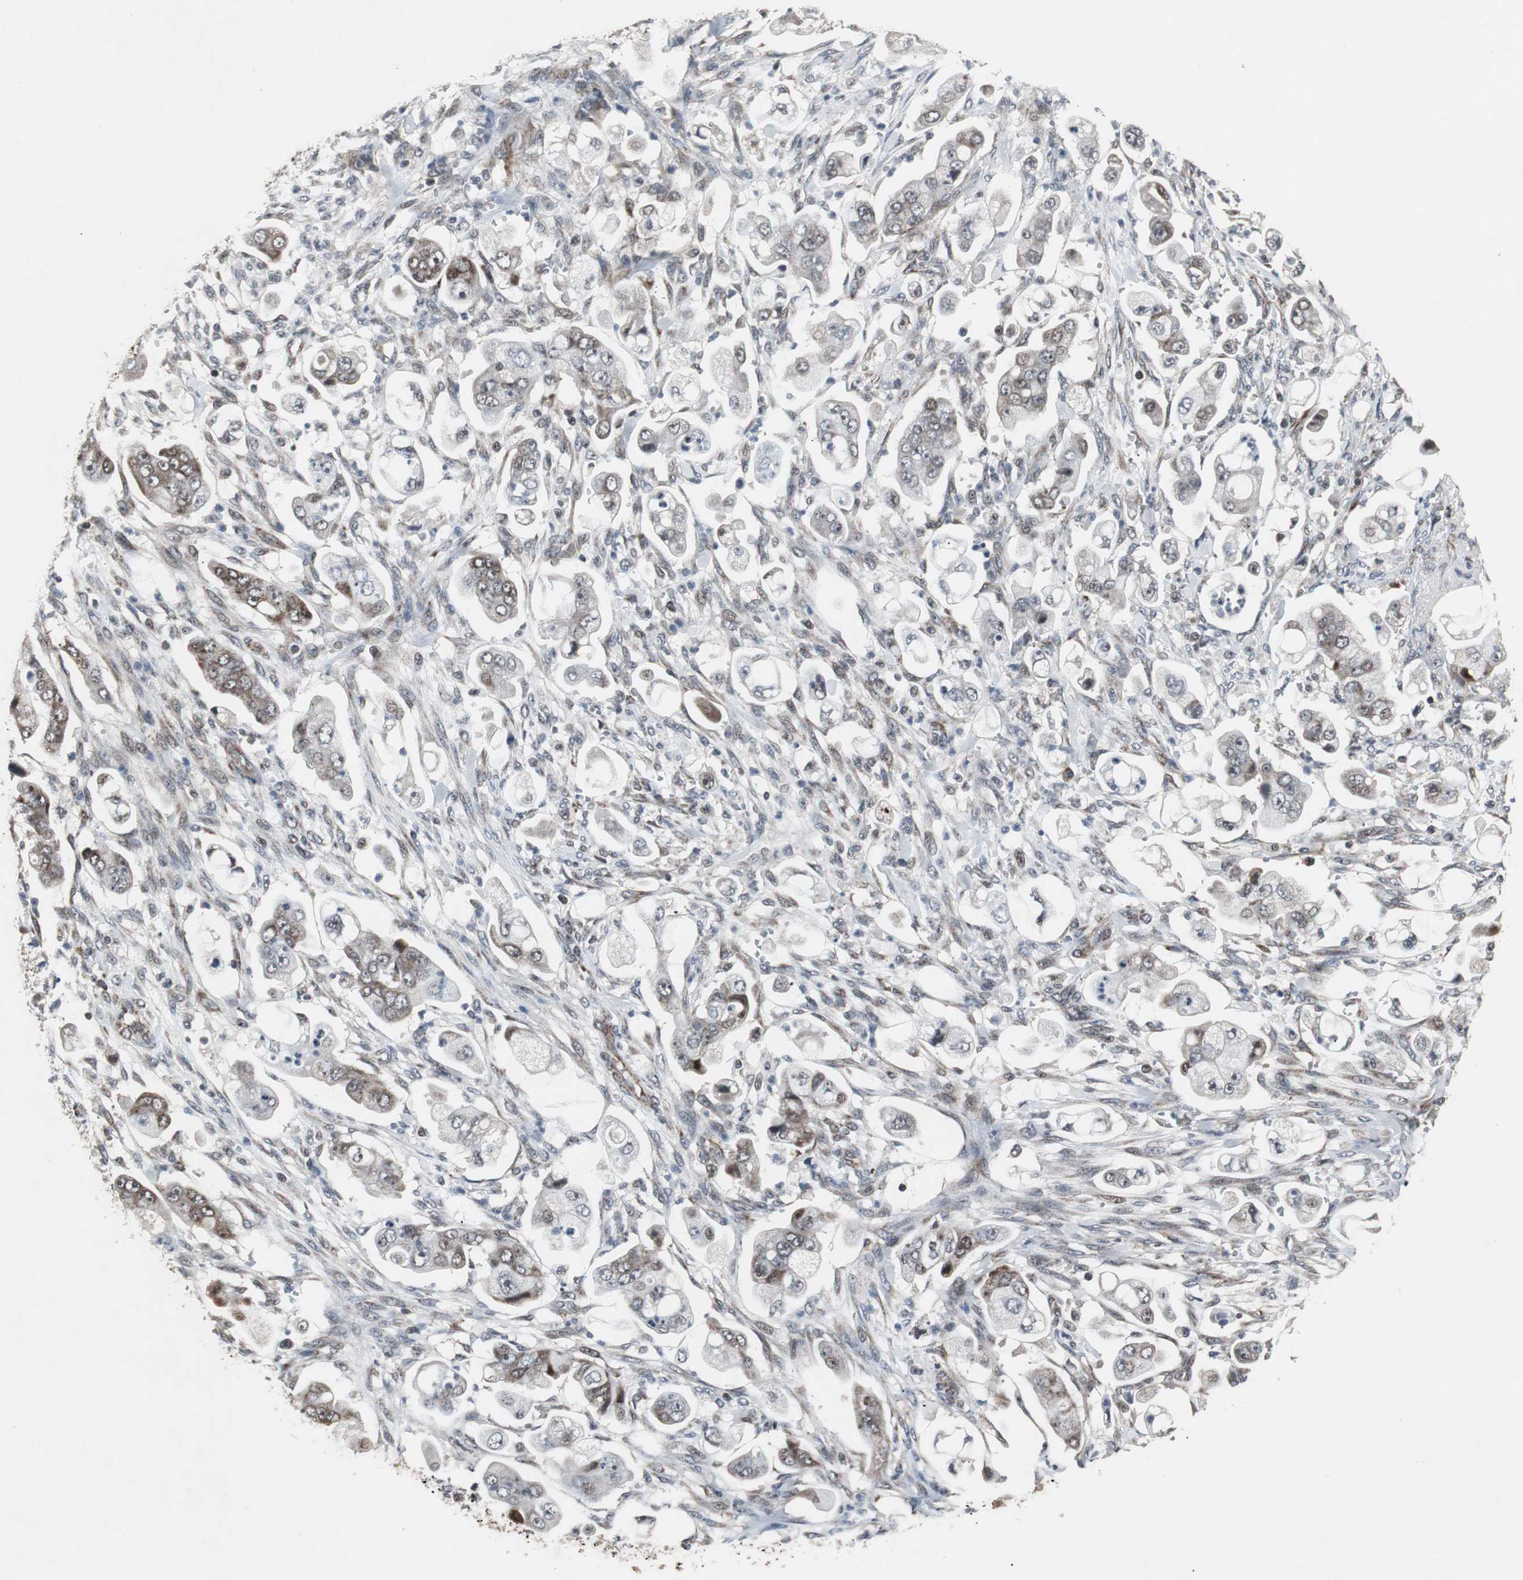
{"staining": {"intensity": "strong", "quantity": "25%-75%", "location": "cytoplasmic/membranous"}, "tissue": "stomach cancer", "cell_type": "Tumor cells", "image_type": "cancer", "snomed": [{"axis": "morphology", "description": "Adenocarcinoma, NOS"}, {"axis": "topography", "description": "Stomach"}], "caption": "Adenocarcinoma (stomach) was stained to show a protein in brown. There is high levels of strong cytoplasmic/membranous positivity in approximately 25%-75% of tumor cells.", "gene": "MRPL40", "patient": {"sex": "male", "age": 62}}